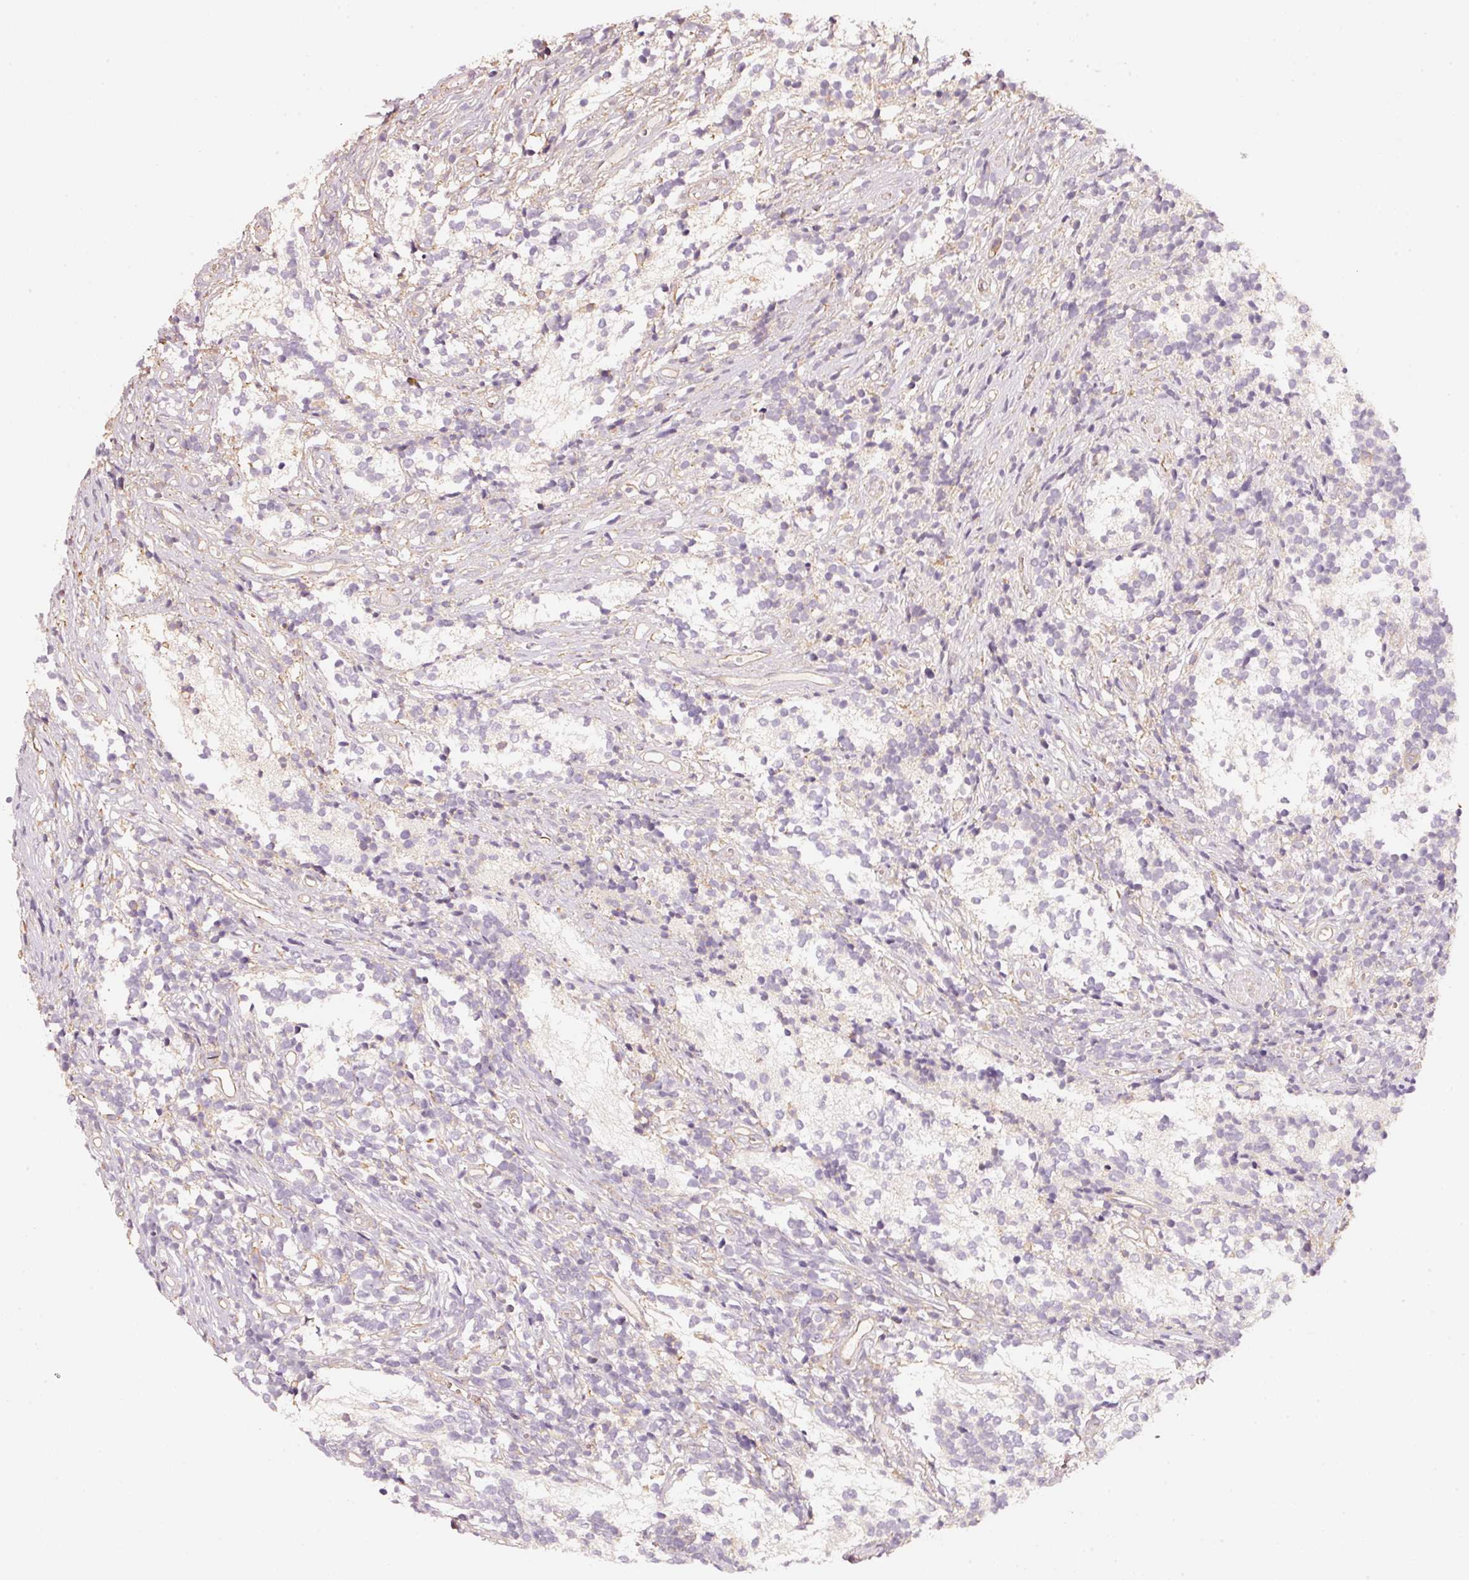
{"staining": {"intensity": "negative", "quantity": "none", "location": "none"}, "tissue": "glioma", "cell_type": "Tumor cells", "image_type": "cancer", "snomed": [{"axis": "morphology", "description": "Glioma, malignant, Low grade"}, {"axis": "topography", "description": "Brain"}], "caption": "High power microscopy micrograph of an IHC histopathology image of glioma, revealing no significant positivity in tumor cells.", "gene": "CEP95", "patient": {"sex": "female", "age": 1}}